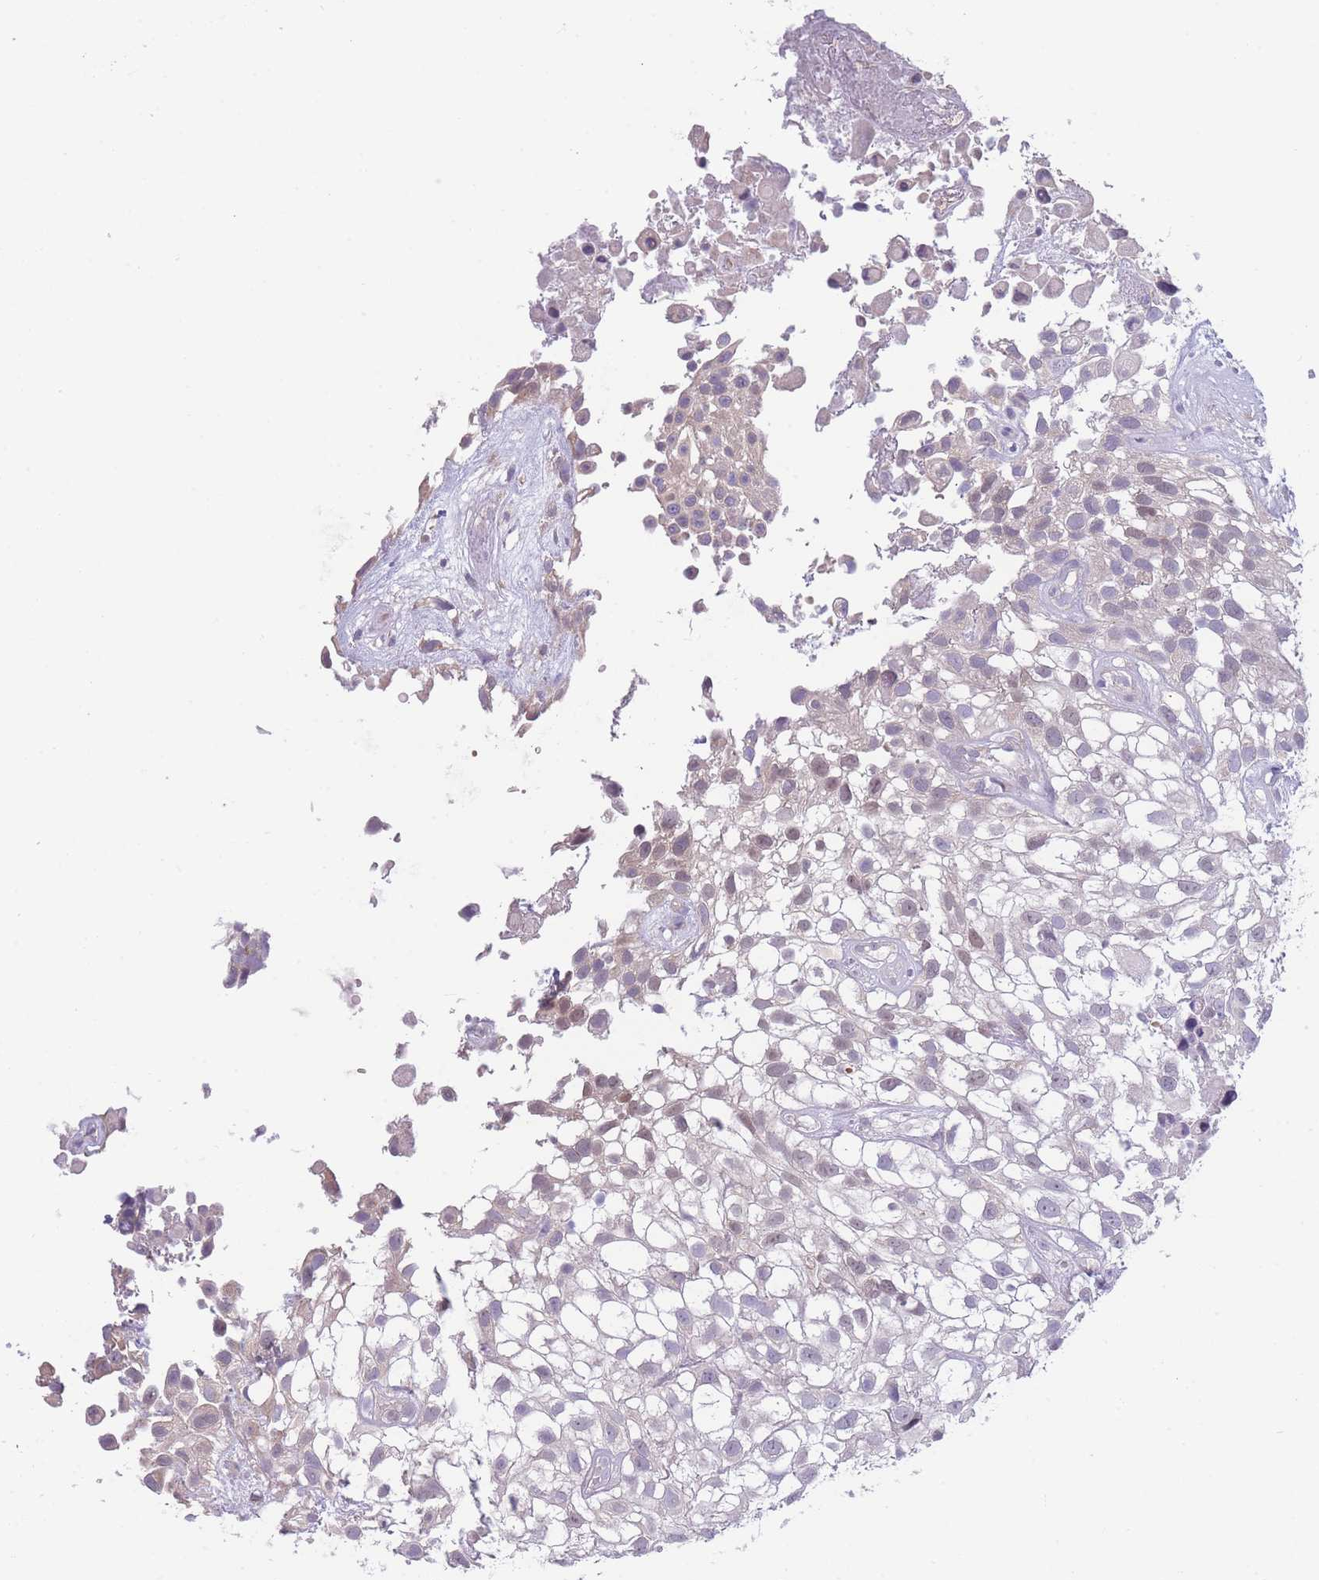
{"staining": {"intensity": "negative", "quantity": "none", "location": "none"}, "tissue": "urothelial cancer", "cell_type": "Tumor cells", "image_type": "cancer", "snomed": [{"axis": "morphology", "description": "Urothelial carcinoma, High grade"}, {"axis": "topography", "description": "Urinary bladder"}], "caption": "Immunohistochemistry micrograph of neoplastic tissue: human urothelial cancer stained with DAB (3,3'-diaminobenzidine) reveals no significant protein staining in tumor cells.", "gene": "NDUFAF6", "patient": {"sex": "male", "age": 56}}